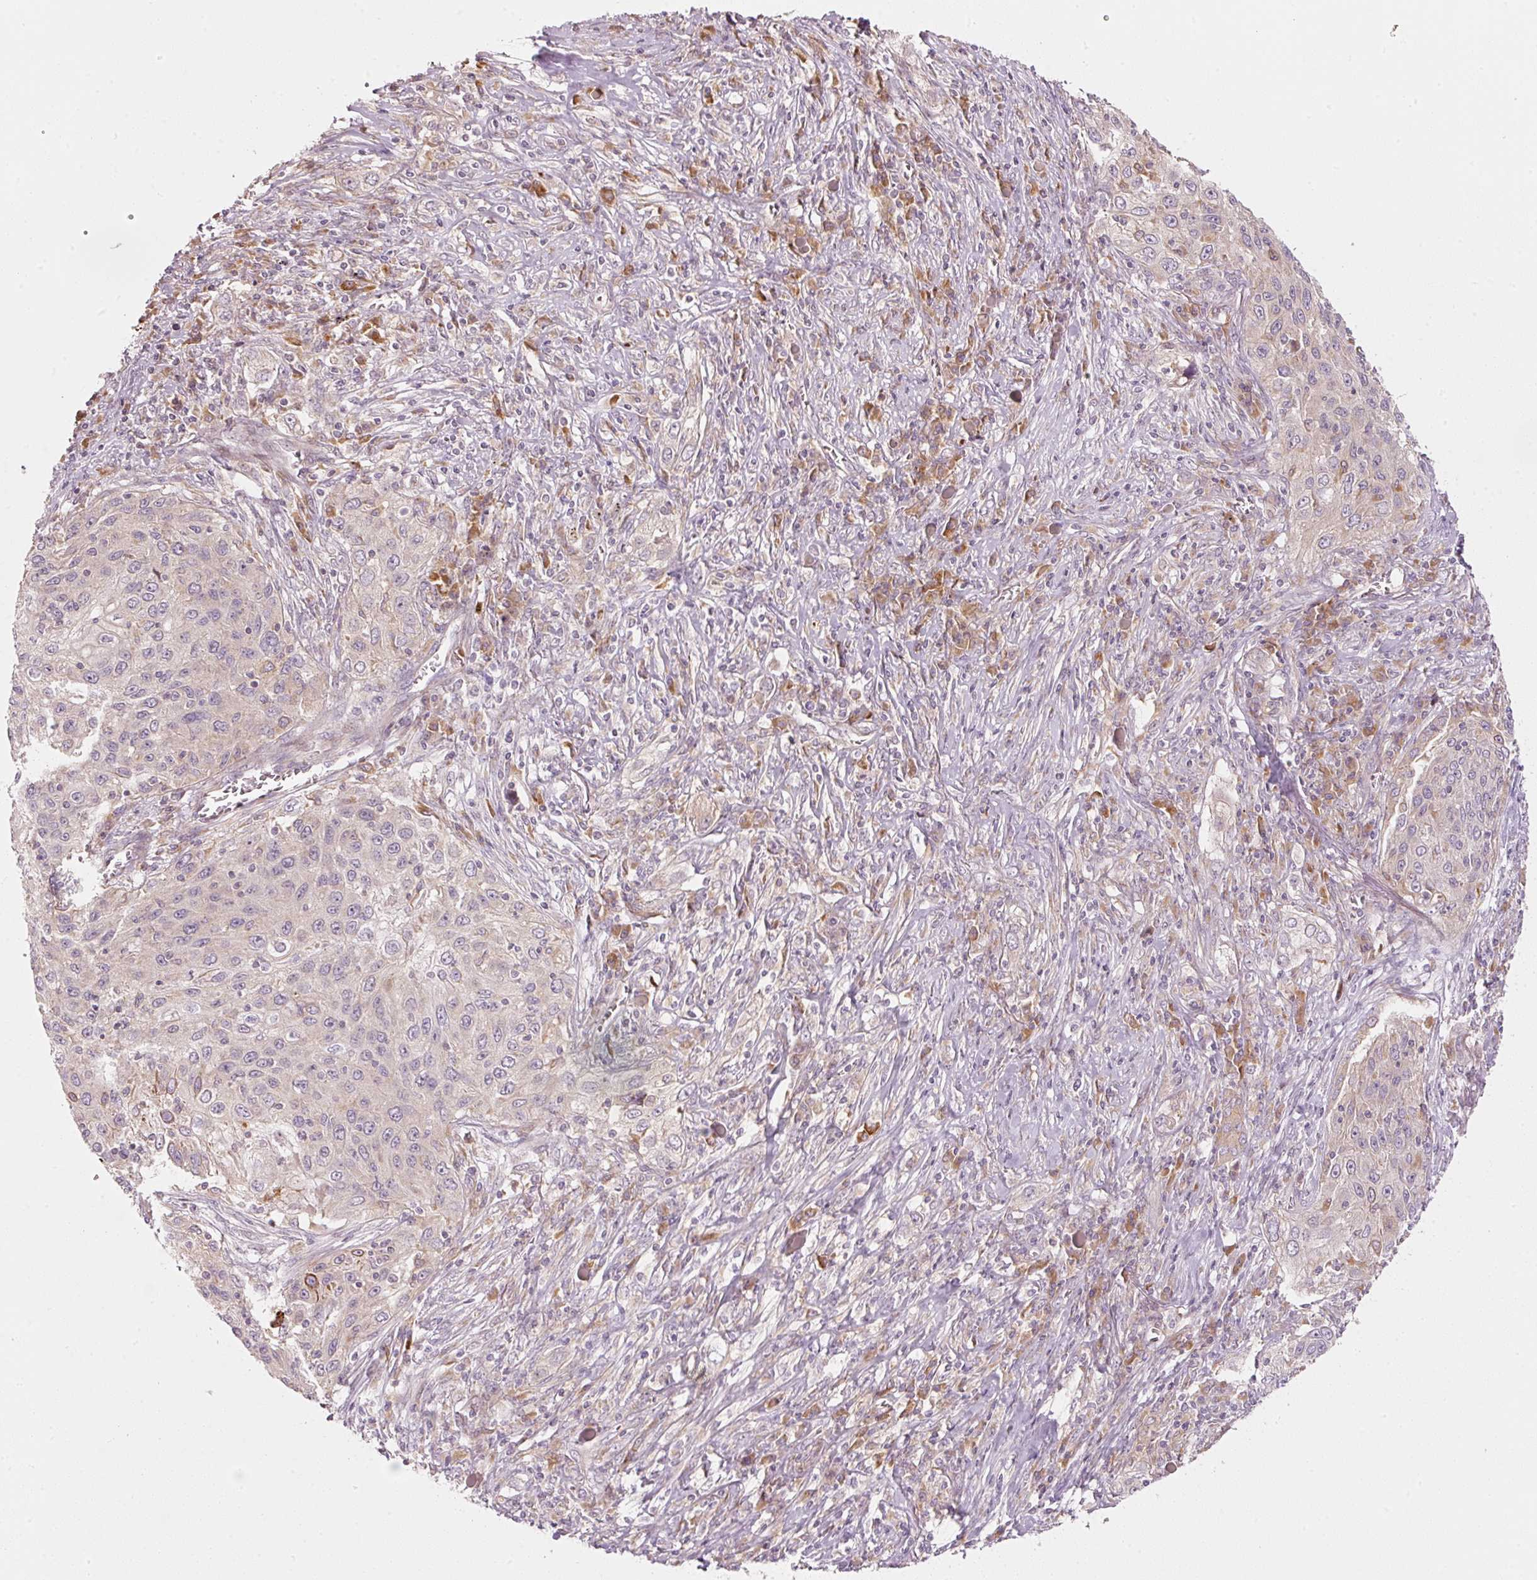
{"staining": {"intensity": "moderate", "quantity": "<25%", "location": "cytoplasmic/membranous"}, "tissue": "lung cancer", "cell_type": "Tumor cells", "image_type": "cancer", "snomed": [{"axis": "morphology", "description": "Squamous cell carcinoma, NOS"}, {"axis": "topography", "description": "Lung"}], "caption": "DAB immunohistochemical staining of human squamous cell carcinoma (lung) reveals moderate cytoplasmic/membranous protein staining in approximately <25% of tumor cells.", "gene": "MAP10", "patient": {"sex": "female", "age": 69}}